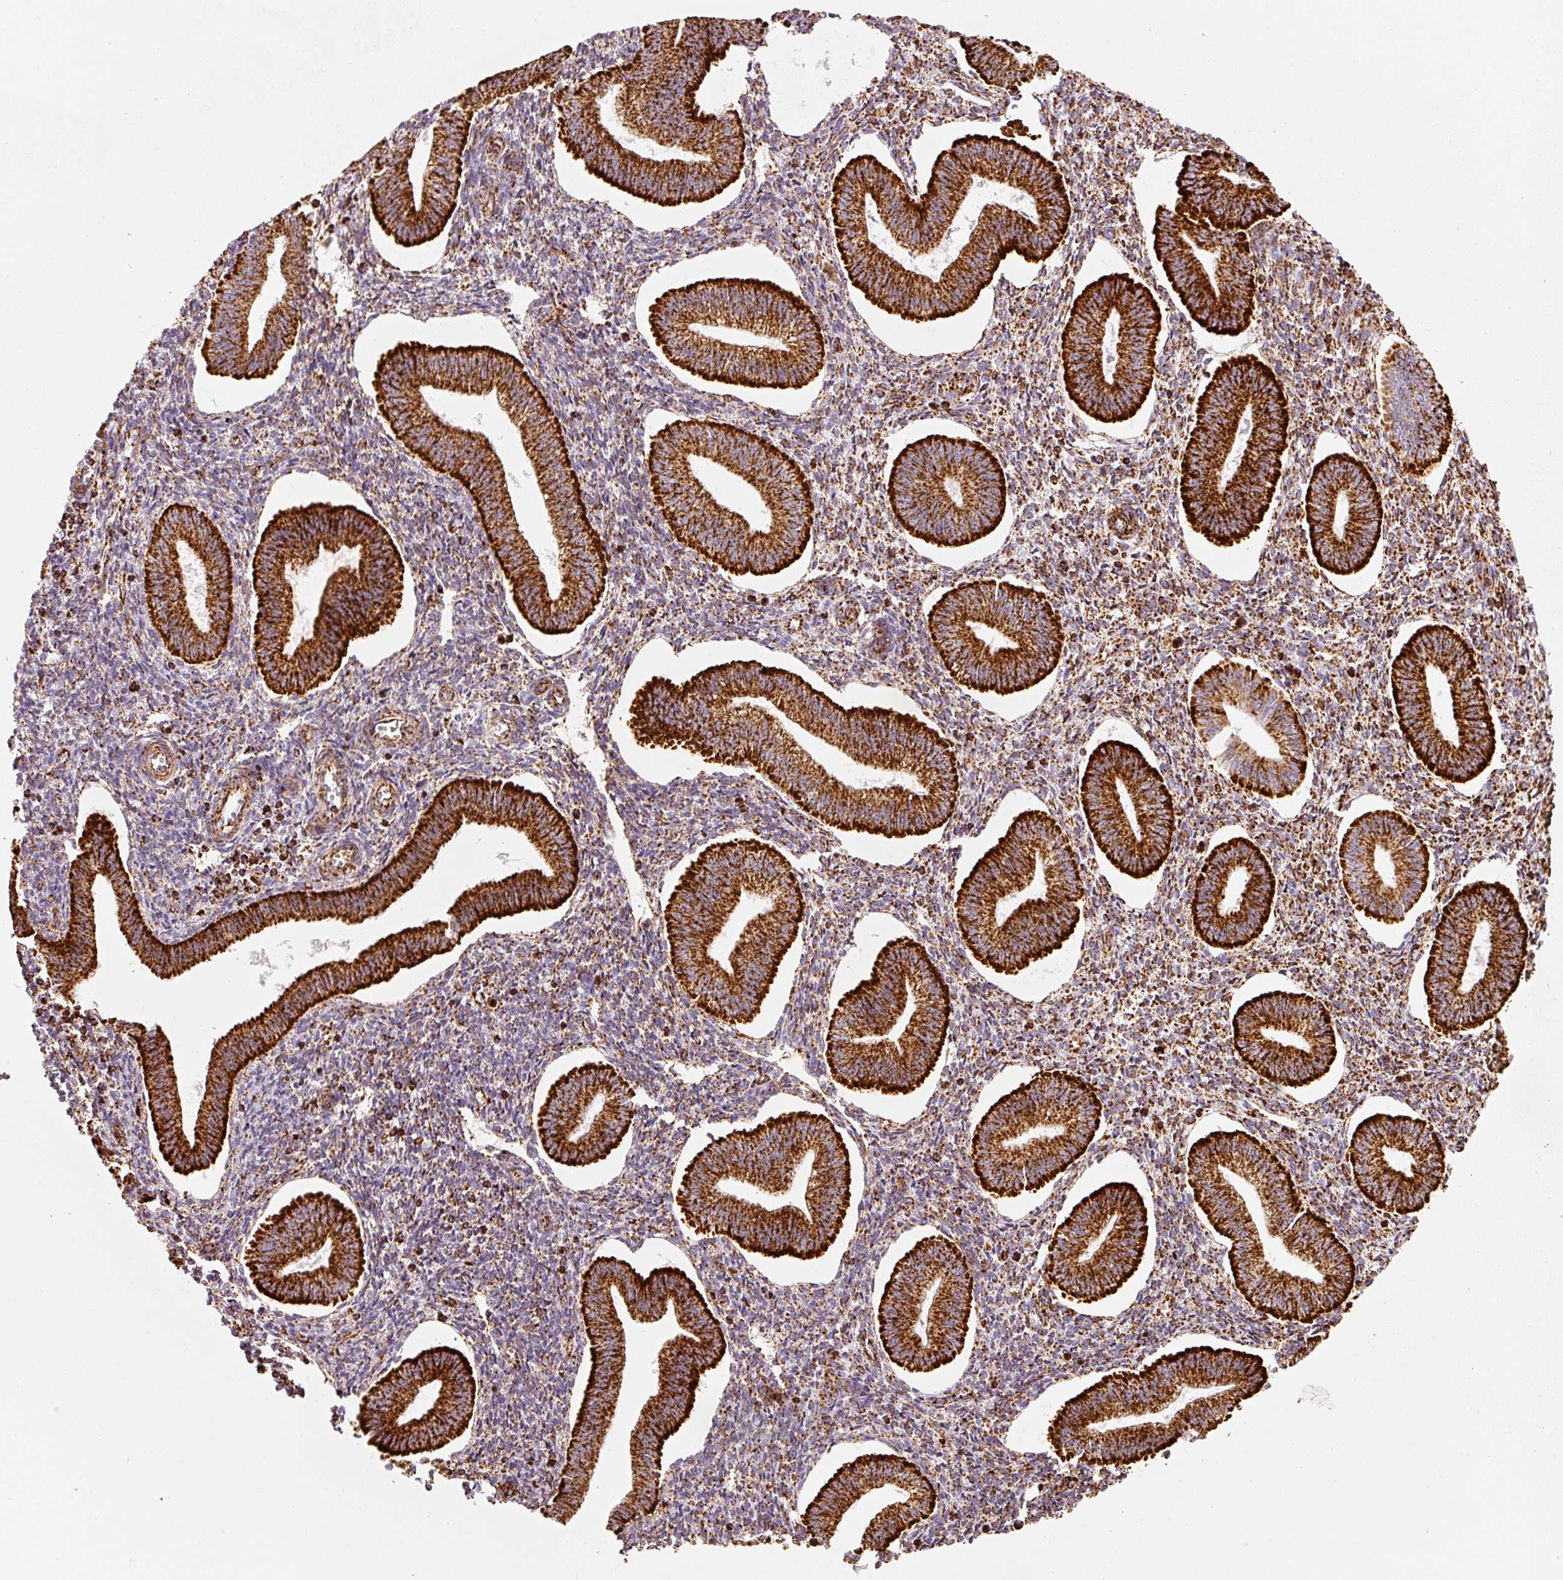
{"staining": {"intensity": "strong", "quantity": ">75%", "location": "cytoplasmic/membranous"}, "tissue": "endometrium", "cell_type": "Cells in endometrial stroma", "image_type": "normal", "snomed": [{"axis": "morphology", "description": "Normal tissue, NOS"}, {"axis": "topography", "description": "Endometrium"}], "caption": "Immunohistochemistry (IHC) photomicrograph of unremarkable endometrium stained for a protein (brown), which exhibits high levels of strong cytoplasmic/membranous staining in about >75% of cells in endometrial stroma.", "gene": "MT", "patient": {"sex": "female", "age": 34}}